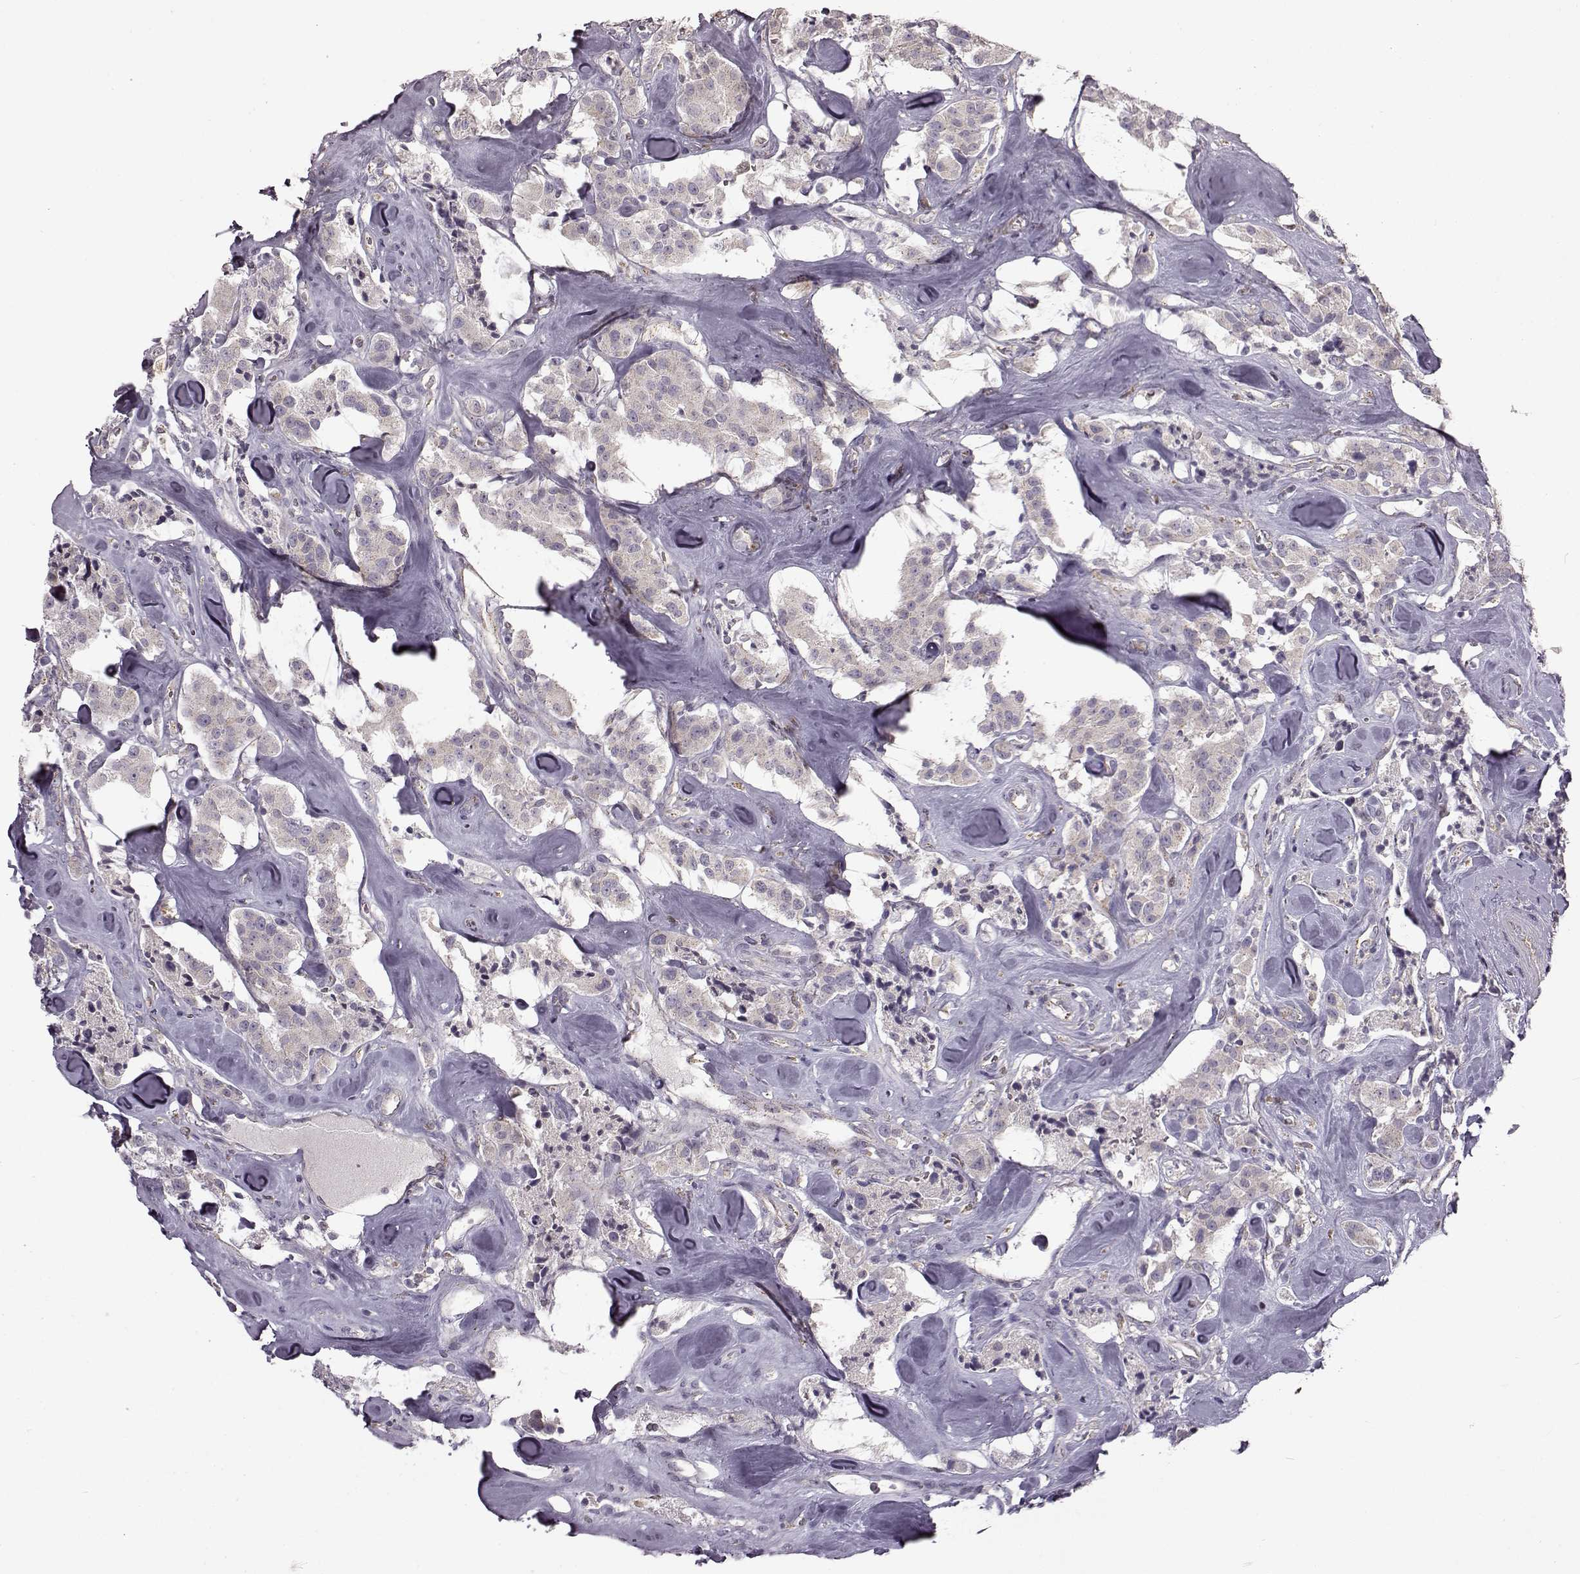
{"staining": {"intensity": "weak", "quantity": "25%-75%", "location": "cytoplasmic/membranous"}, "tissue": "carcinoid", "cell_type": "Tumor cells", "image_type": "cancer", "snomed": [{"axis": "morphology", "description": "Carcinoid, malignant, NOS"}, {"axis": "topography", "description": "Pancreas"}], "caption": "Carcinoid stained with DAB (3,3'-diaminobenzidine) IHC demonstrates low levels of weak cytoplasmic/membranous positivity in approximately 25%-75% of tumor cells. Nuclei are stained in blue.", "gene": "B3GNT6", "patient": {"sex": "male", "age": 41}}